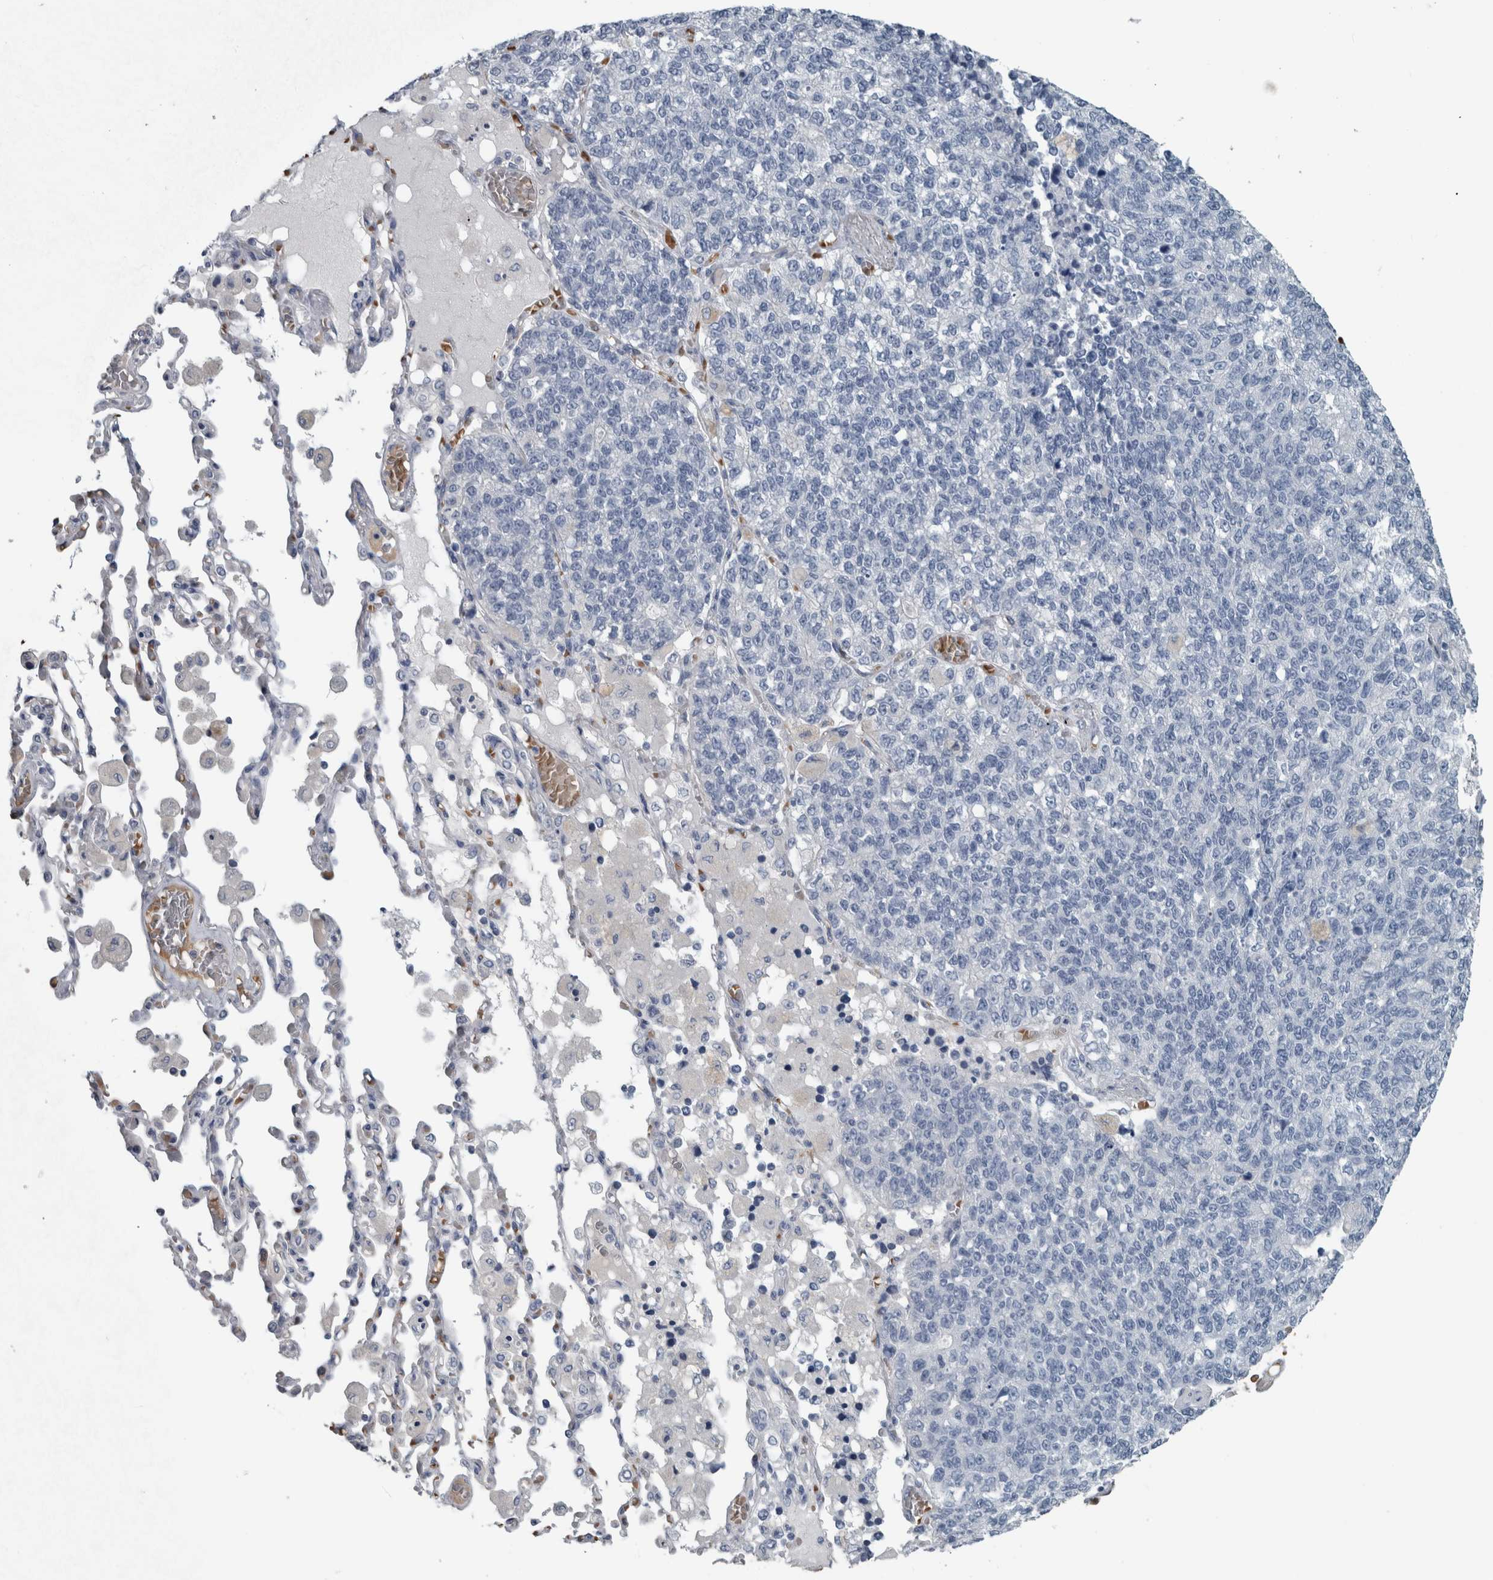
{"staining": {"intensity": "negative", "quantity": "none", "location": "none"}, "tissue": "lung cancer", "cell_type": "Tumor cells", "image_type": "cancer", "snomed": [{"axis": "morphology", "description": "Adenocarcinoma, NOS"}, {"axis": "topography", "description": "Lung"}], "caption": "DAB (3,3'-diaminobenzidine) immunohistochemical staining of human lung adenocarcinoma exhibits no significant positivity in tumor cells.", "gene": "SH3GL2", "patient": {"sex": "male", "age": 49}}